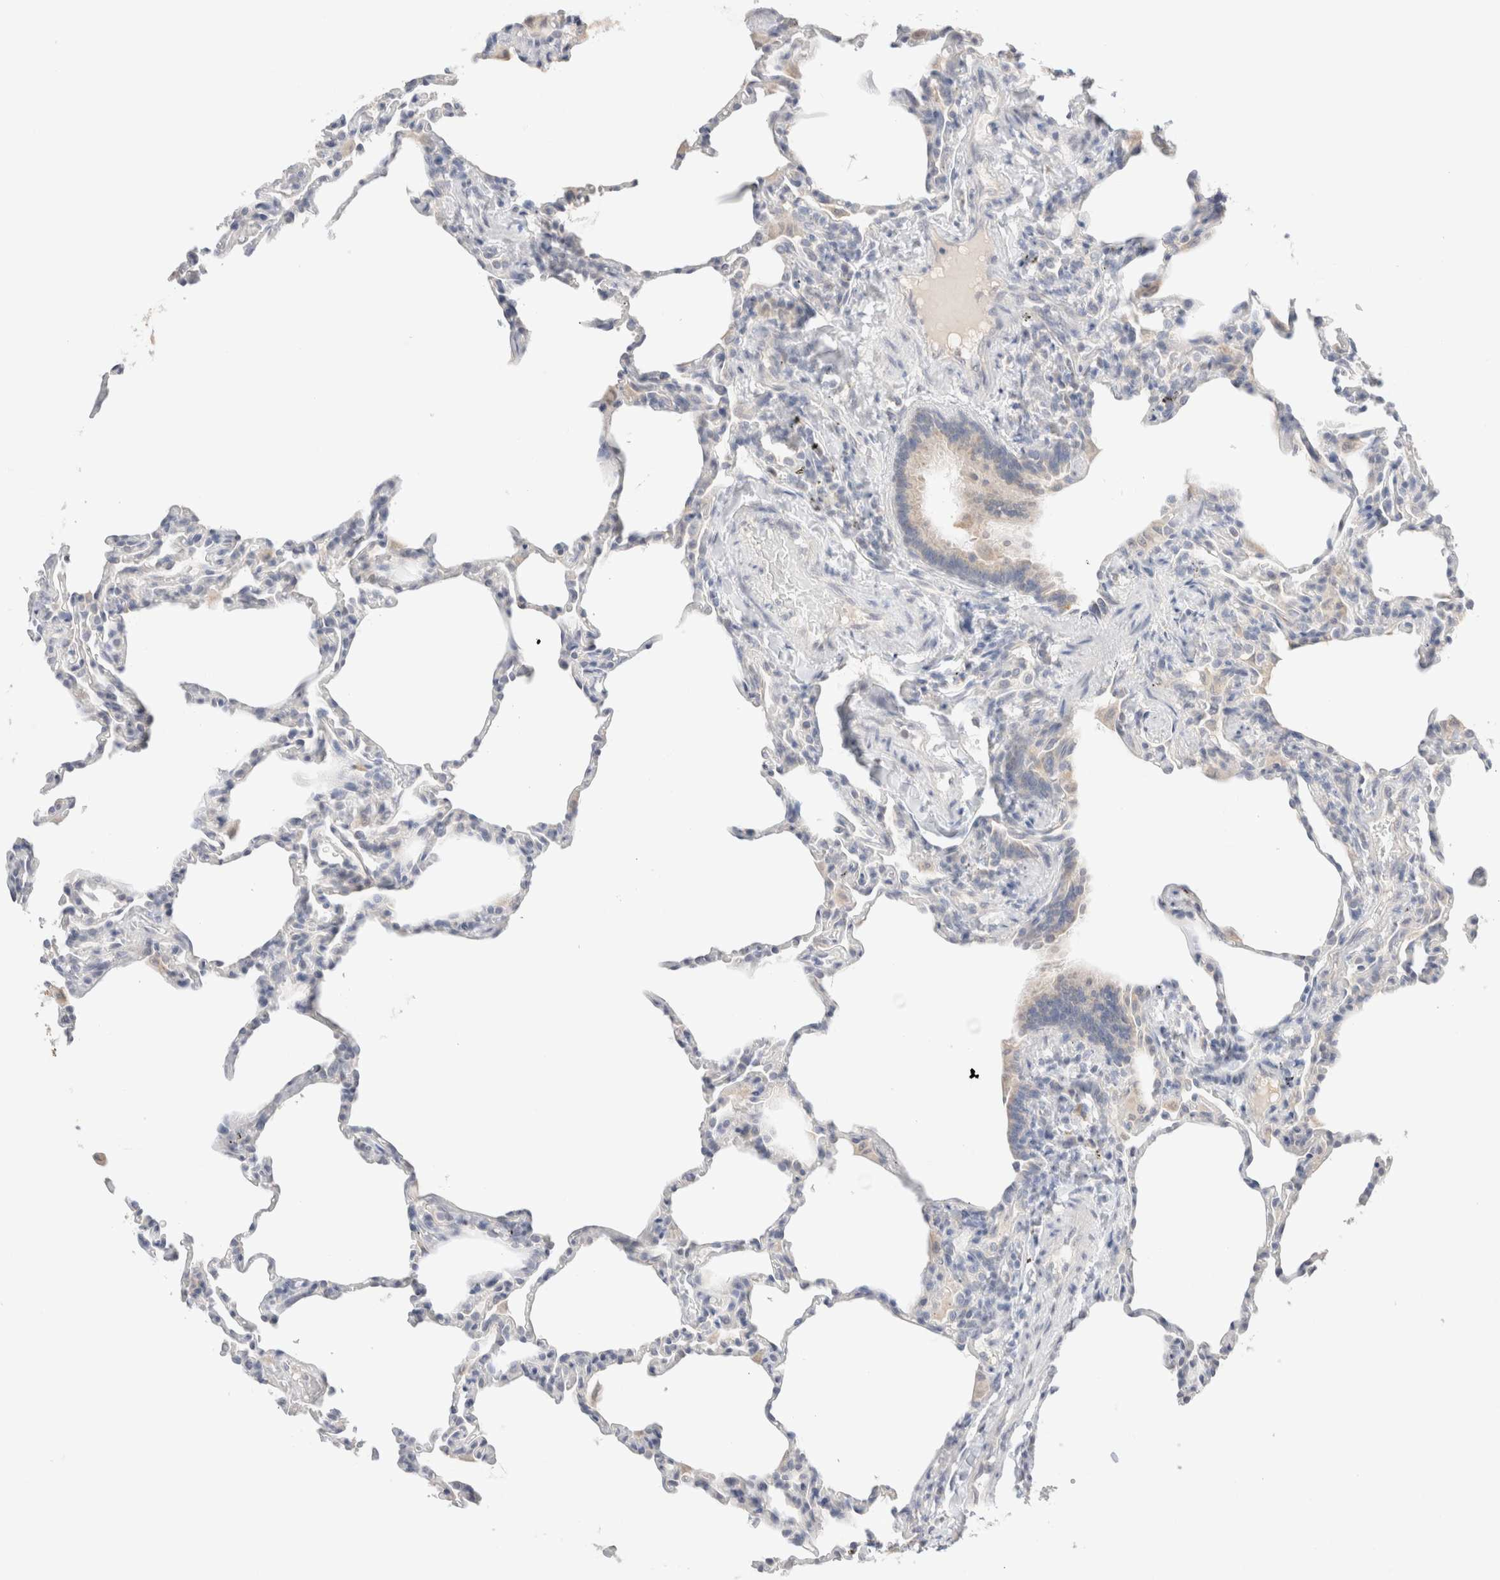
{"staining": {"intensity": "negative", "quantity": "none", "location": "none"}, "tissue": "lung", "cell_type": "Alveolar cells", "image_type": "normal", "snomed": [{"axis": "morphology", "description": "Normal tissue, NOS"}, {"axis": "topography", "description": "Lung"}], "caption": "Immunohistochemistry (IHC) image of normal human lung stained for a protein (brown), which demonstrates no positivity in alveolar cells.", "gene": "SPATA20", "patient": {"sex": "male", "age": 20}}